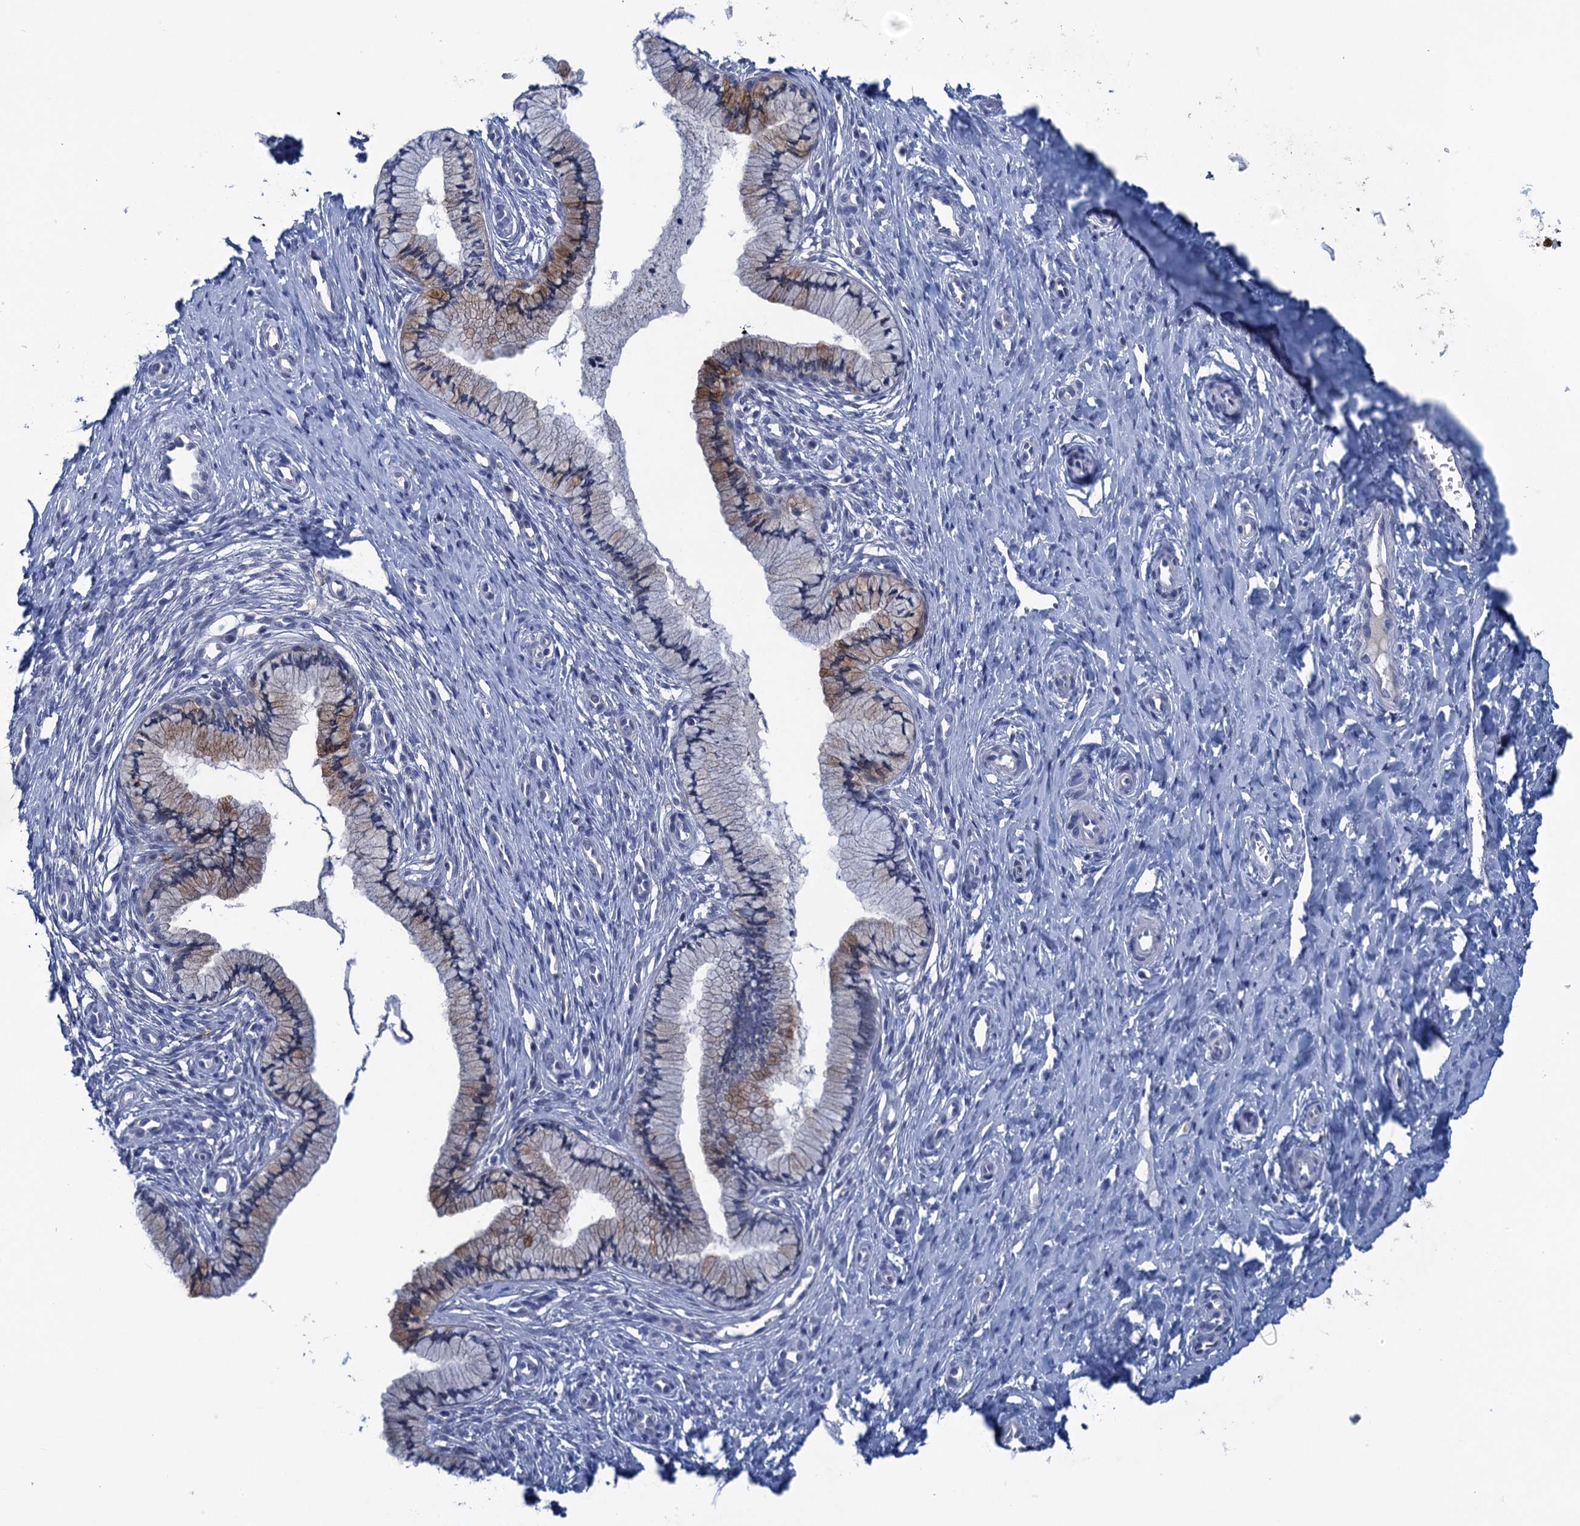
{"staining": {"intensity": "weak", "quantity": "25%-75%", "location": "cytoplasmic/membranous"}, "tissue": "cervix", "cell_type": "Glandular cells", "image_type": "normal", "snomed": [{"axis": "morphology", "description": "Normal tissue, NOS"}, {"axis": "topography", "description": "Cervix"}], "caption": "This histopathology image displays IHC staining of benign cervix, with low weak cytoplasmic/membranous staining in approximately 25%-75% of glandular cells.", "gene": "SCEL", "patient": {"sex": "female", "age": 36}}